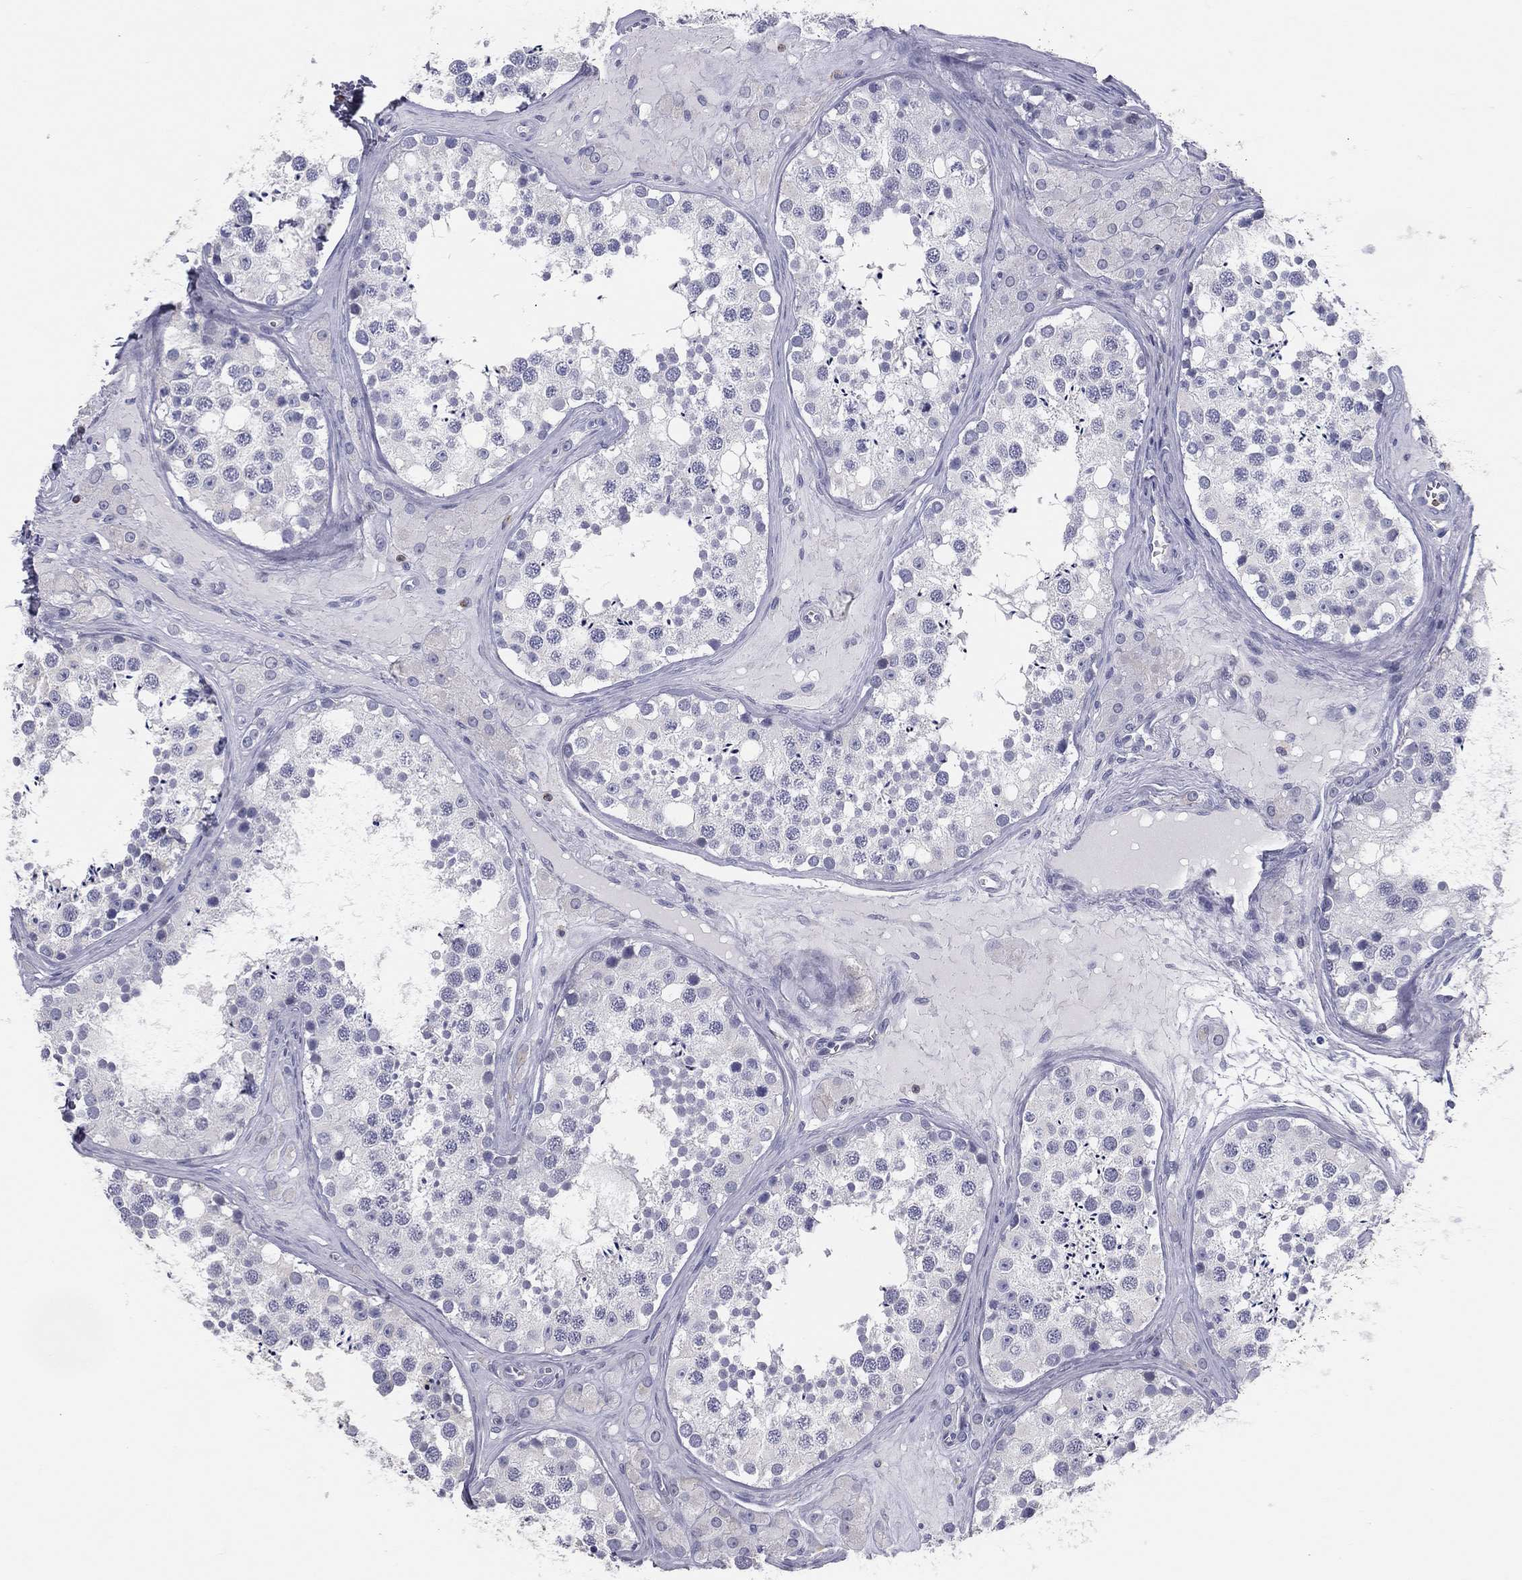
{"staining": {"intensity": "negative", "quantity": "none", "location": "none"}, "tissue": "testis", "cell_type": "Cells in seminiferous ducts", "image_type": "normal", "snomed": [{"axis": "morphology", "description": "Normal tissue, NOS"}, {"axis": "topography", "description": "Testis"}], "caption": "This is an immunohistochemistry histopathology image of unremarkable human testis. There is no positivity in cells in seminiferous ducts.", "gene": "CTSW", "patient": {"sex": "male", "age": 31}}